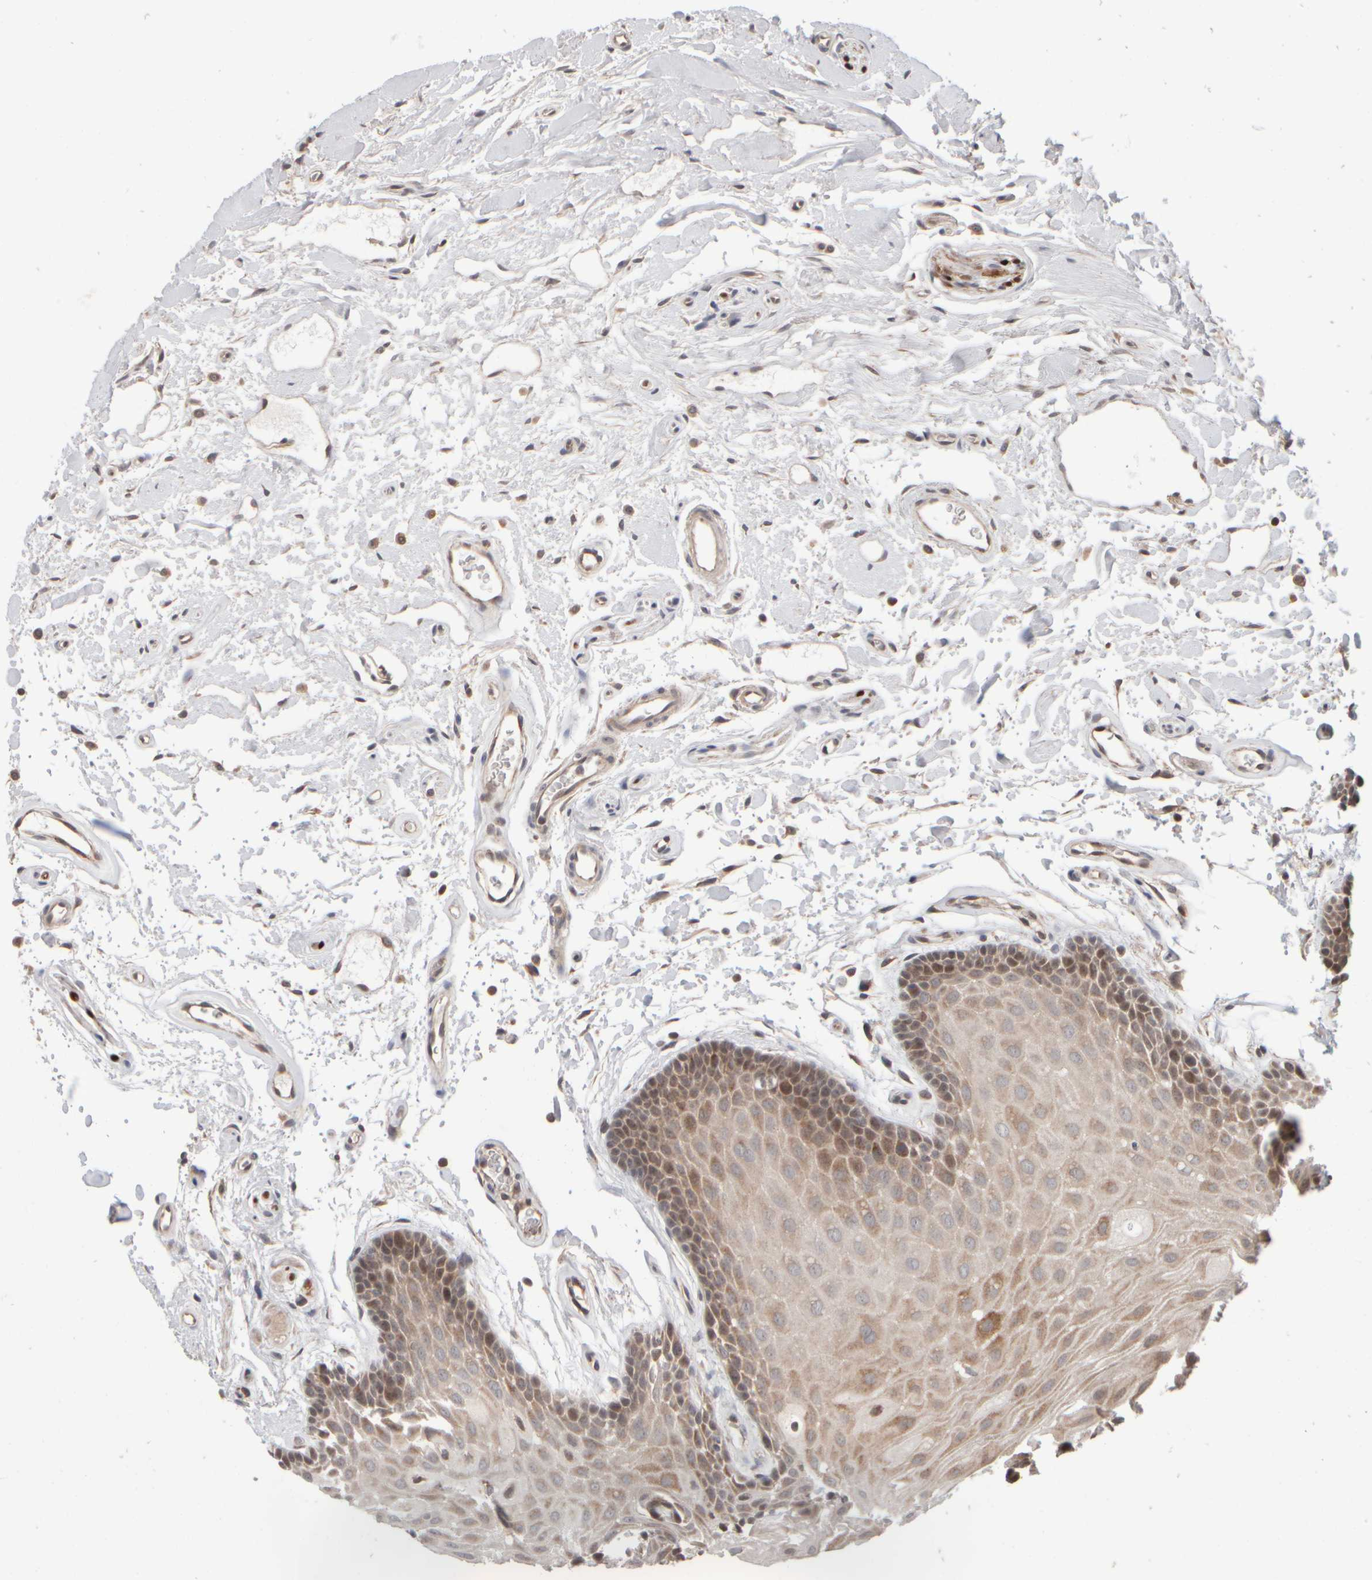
{"staining": {"intensity": "moderate", "quantity": "25%-75%", "location": "cytoplasmic/membranous"}, "tissue": "oral mucosa", "cell_type": "Squamous epithelial cells", "image_type": "normal", "snomed": [{"axis": "morphology", "description": "Normal tissue, NOS"}, {"axis": "topography", "description": "Oral tissue"}], "caption": "Oral mucosa stained with a brown dye exhibits moderate cytoplasmic/membranous positive expression in about 25%-75% of squamous epithelial cells.", "gene": "ABHD11", "patient": {"sex": "male", "age": 62}}